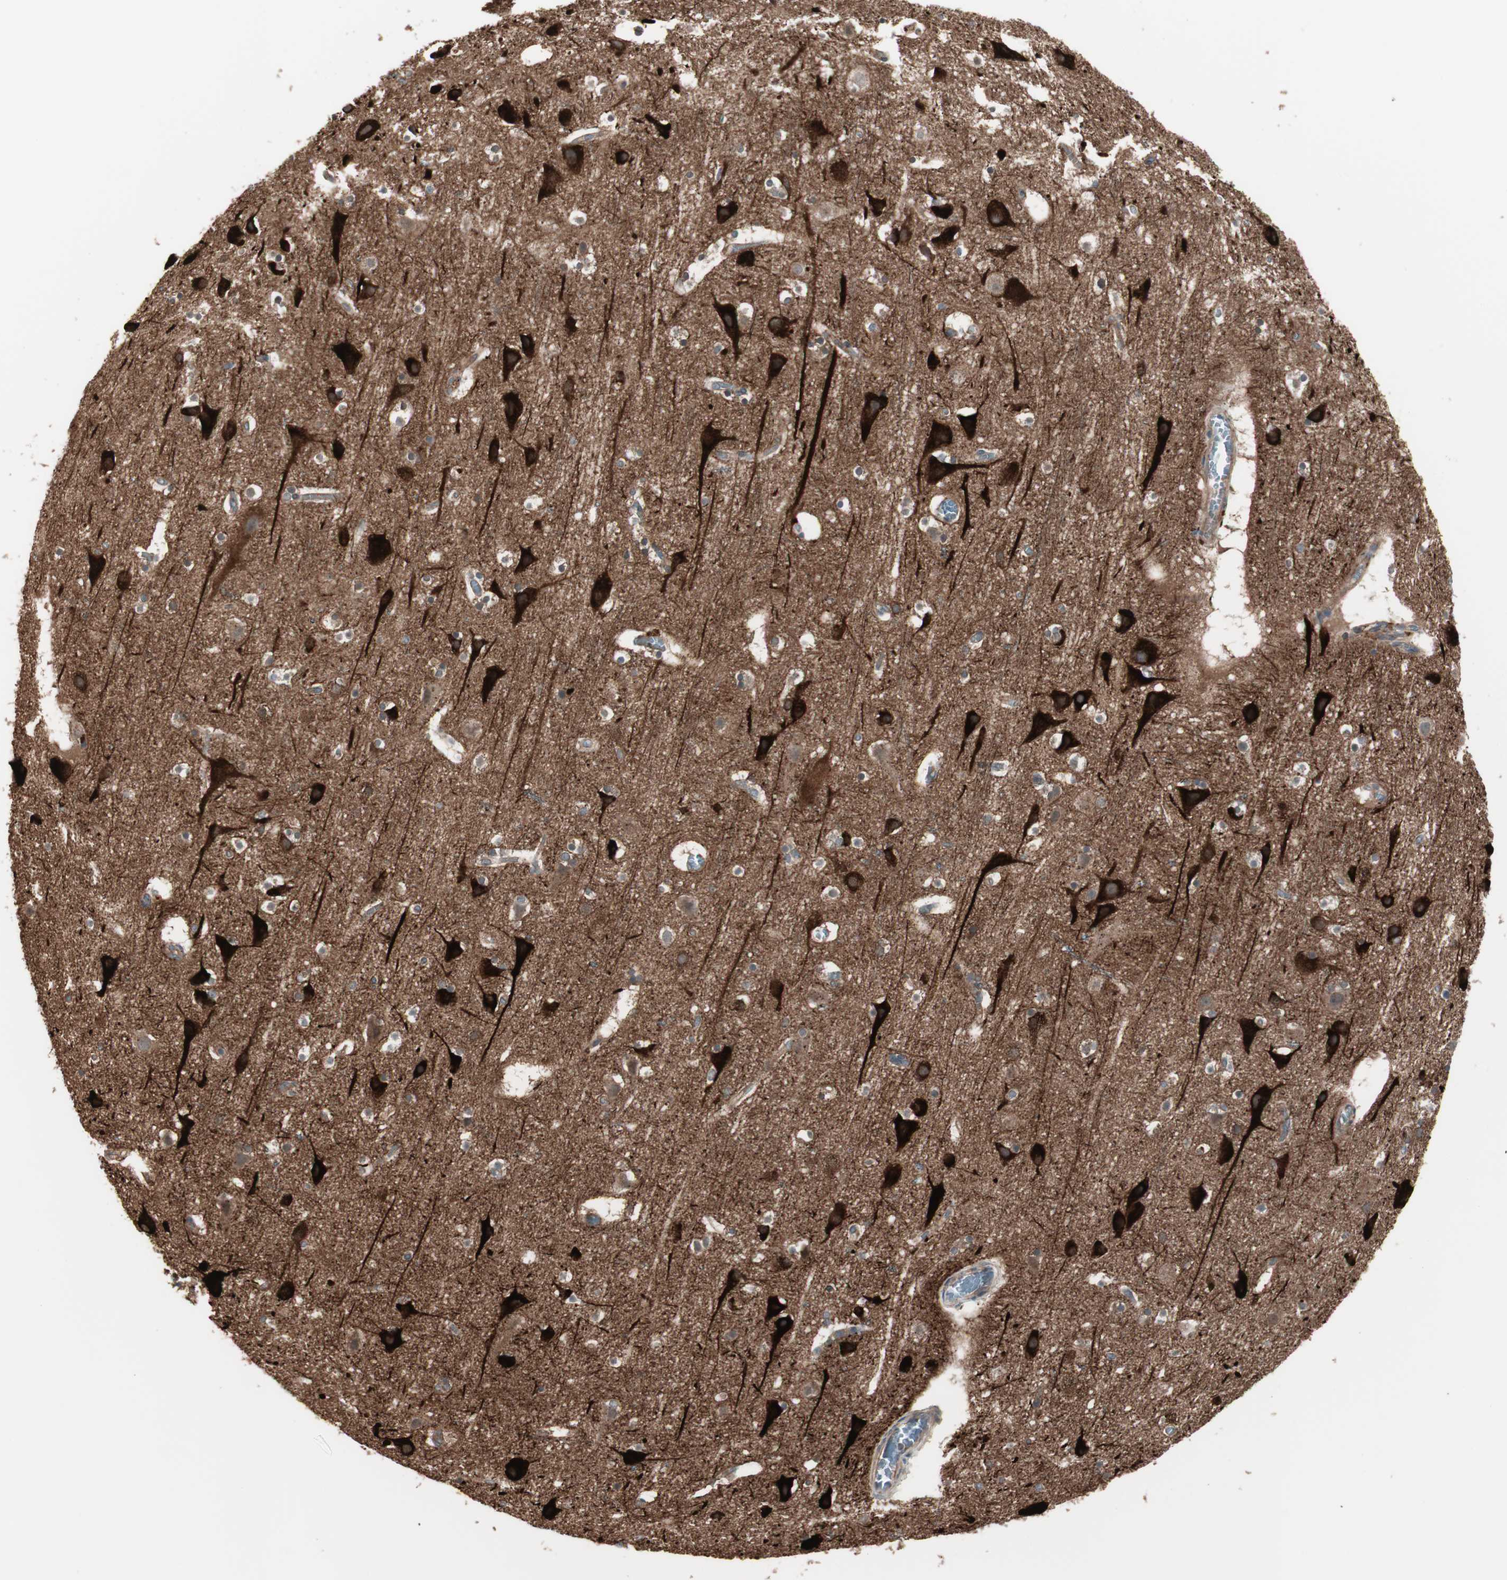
{"staining": {"intensity": "moderate", "quantity": "25%-75%", "location": "cytoplasmic/membranous"}, "tissue": "cerebral cortex", "cell_type": "Endothelial cells", "image_type": "normal", "snomed": [{"axis": "morphology", "description": "Normal tissue, NOS"}, {"axis": "topography", "description": "Cerebral cortex"}], "caption": "High-magnification brightfield microscopy of unremarkable cerebral cortex stained with DAB (3,3'-diaminobenzidine) (brown) and counterstained with hematoxylin (blue). endothelial cells exhibit moderate cytoplasmic/membranous expression is seen in approximately25%-75% of cells. Nuclei are stained in blue.", "gene": "TFPI", "patient": {"sex": "male", "age": 45}}